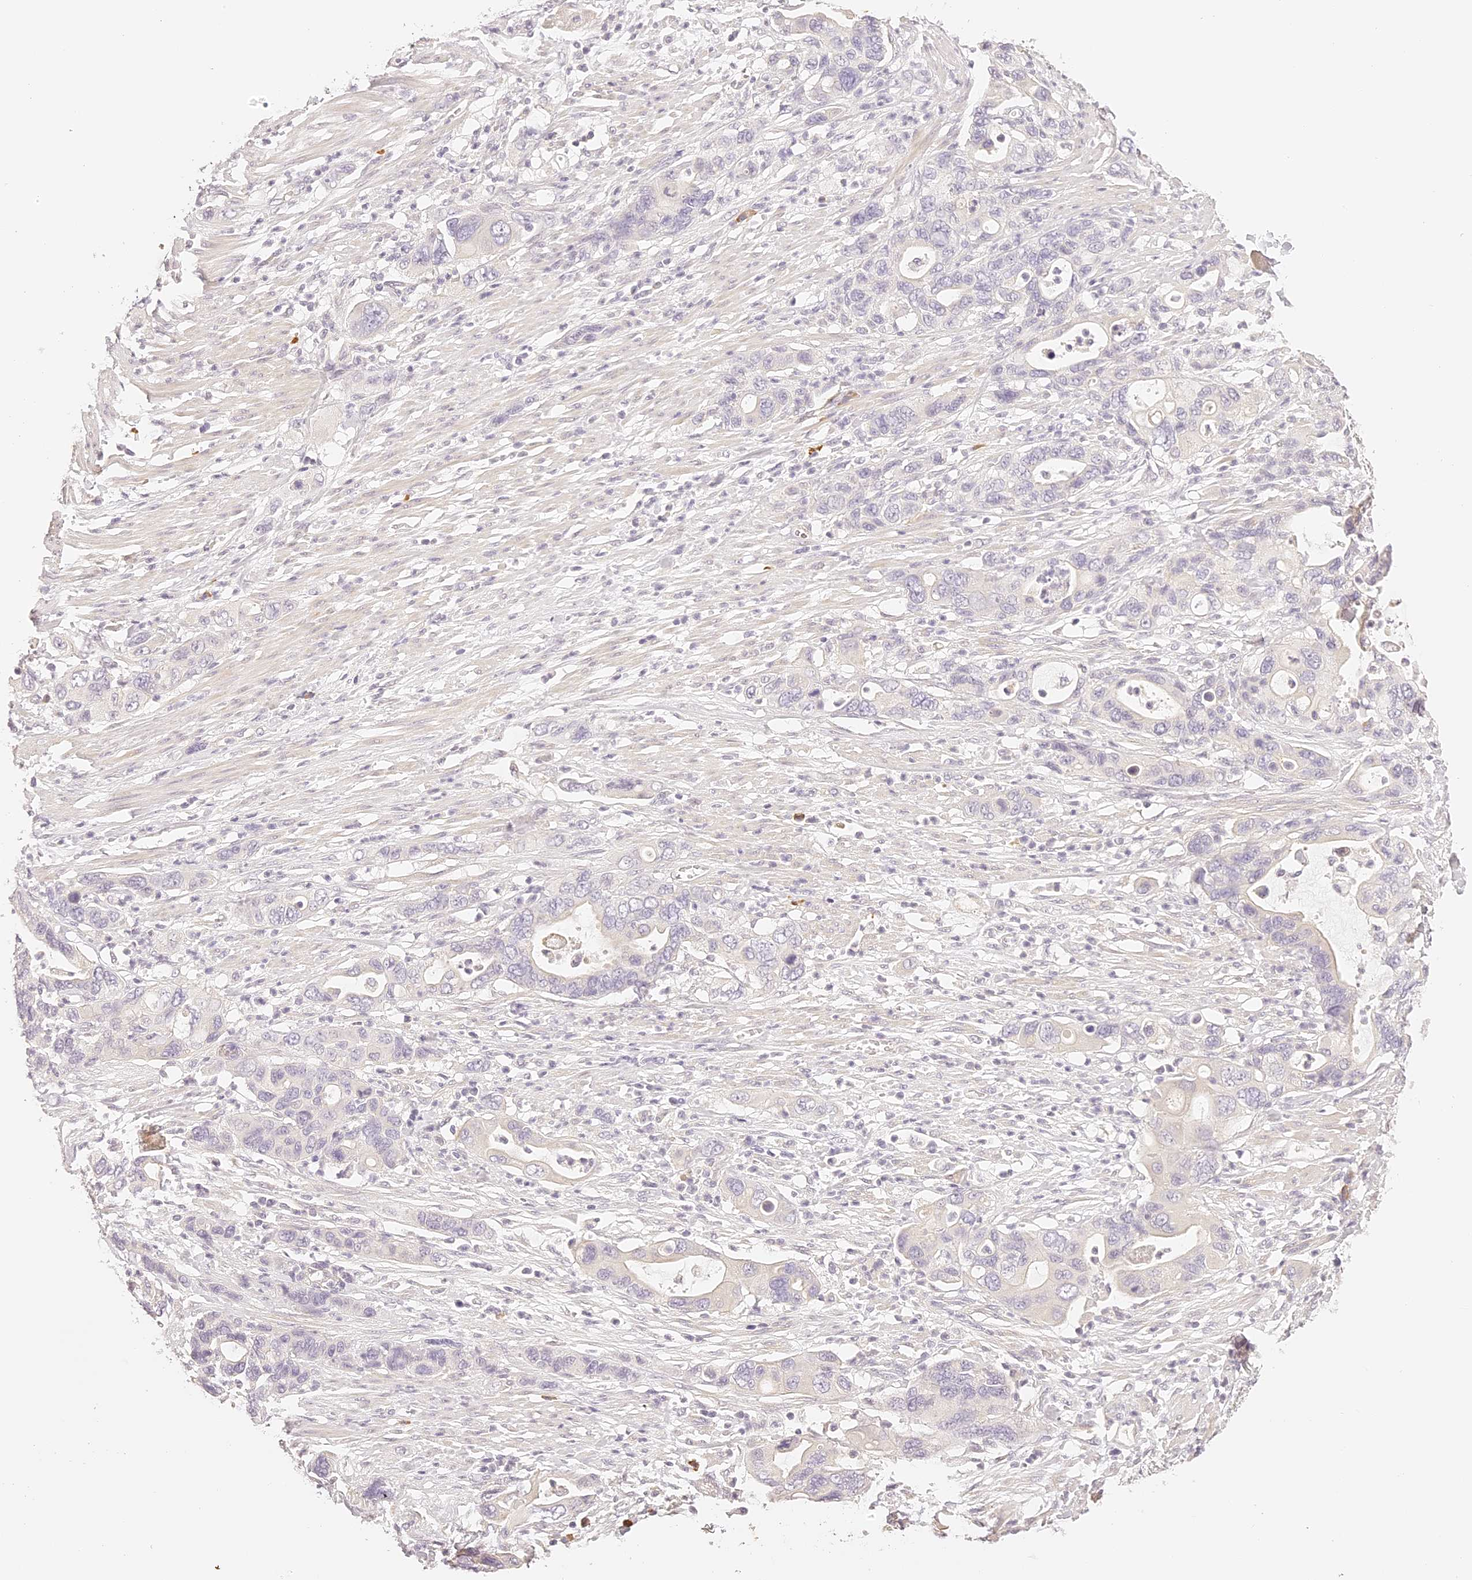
{"staining": {"intensity": "negative", "quantity": "none", "location": "none"}, "tissue": "pancreatic cancer", "cell_type": "Tumor cells", "image_type": "cancer", "snomed": [{"axis": "morphology", "description": "Adenocarcinoma, NOS"}, {"axis": "topography", "description": "Pancreas"}], "caption": "High magnification brightfield microscopy of pancreatic cancer stained with DAB (brown) and counterstained with hematoxylin (blue): tumor cells show no significant positivity.", "gene": "TRIM45", "patient": {"sex": "female", "age": 71}}